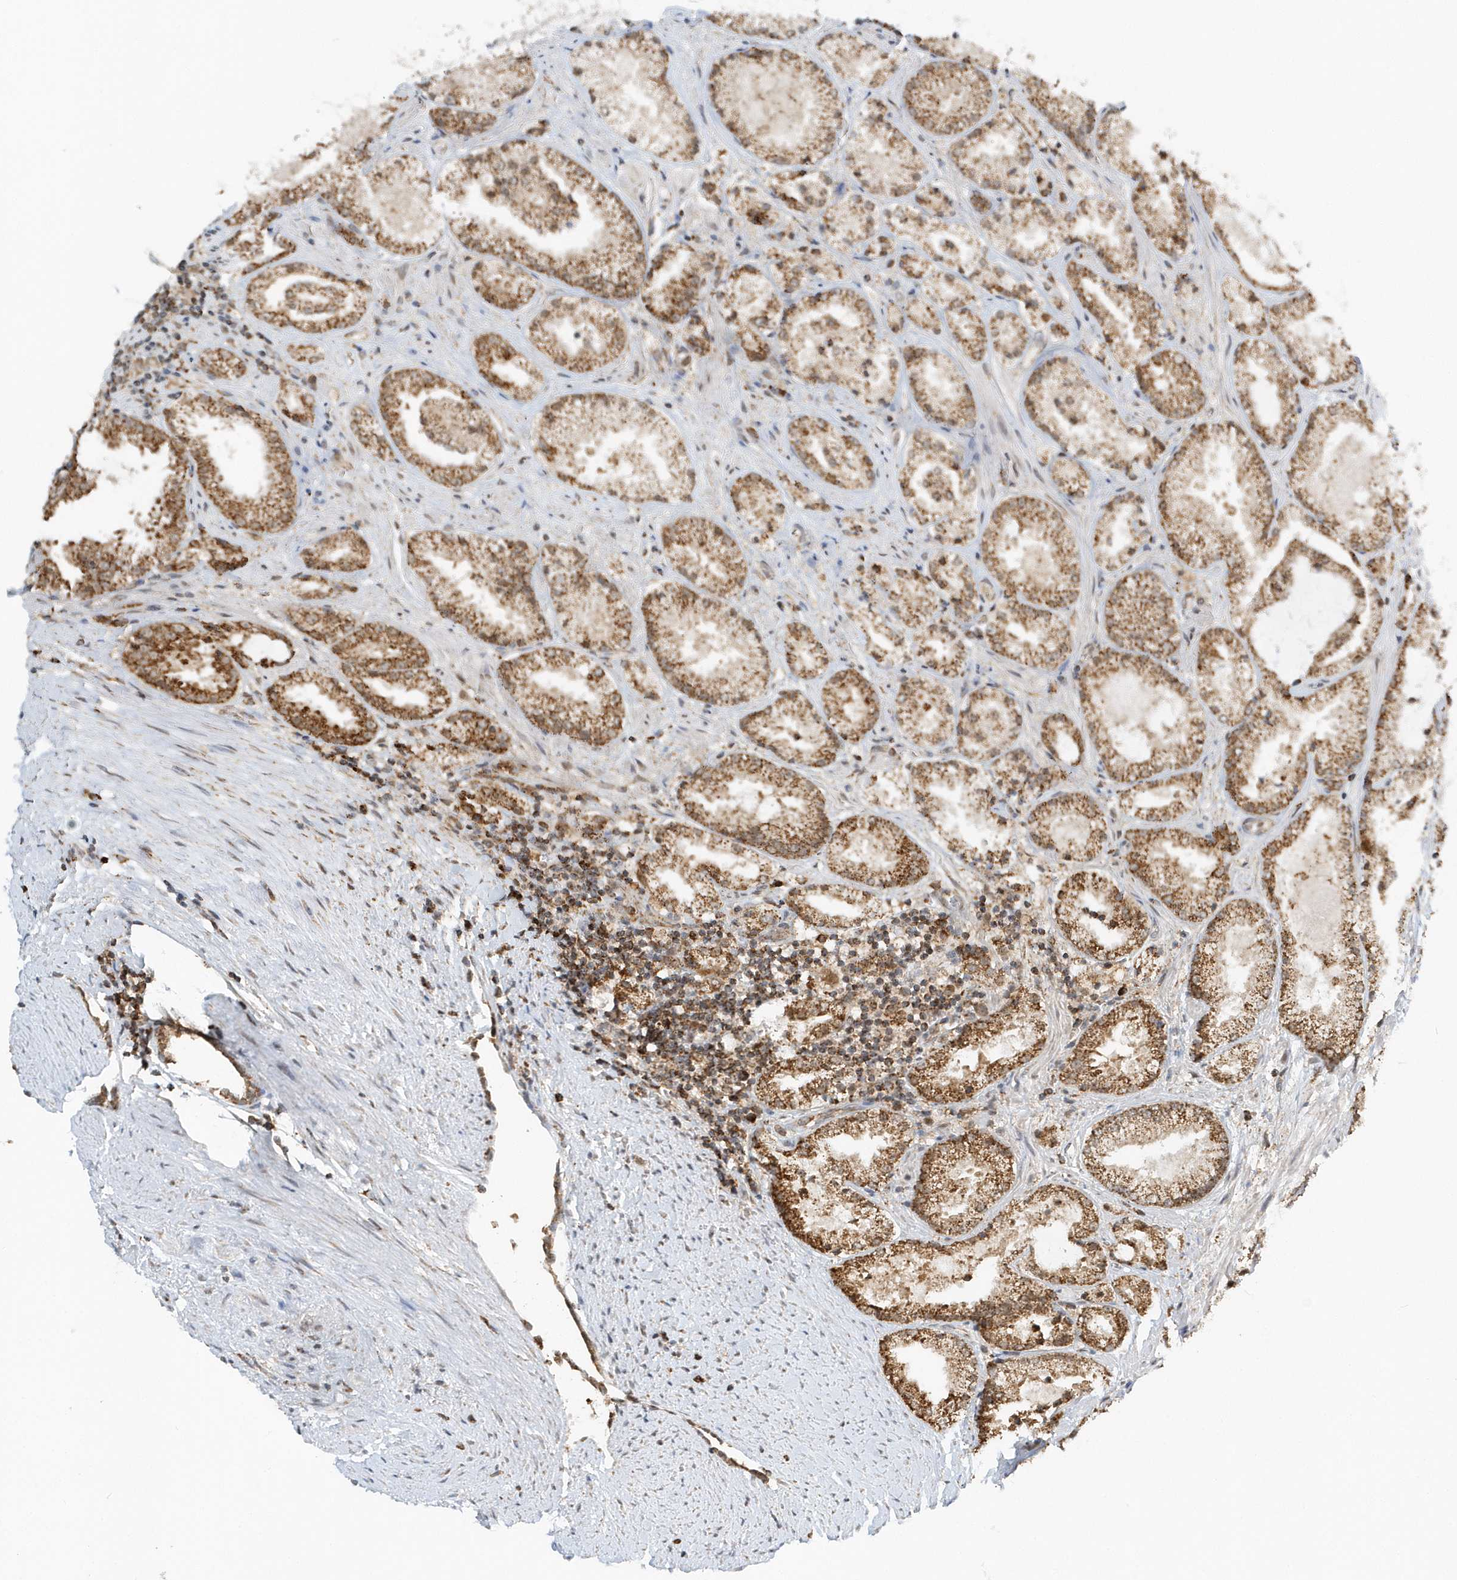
{"staining": {"intensity": "strong", "quantity": ">75%", "location": "cytoplasmic/membranous"}, "tissue": "prostate cancer", "cell_type": "Tumor cells", "image_type": "cancer", "snomed": [{"axis": "morphology", "description": "Adenocarcinoma, High grade"}, {"axis": "topography", "description": "Prostate"}], "caption": "Immunohistochemistry photomicrograph of prostate high-grade adenocarcinoma stained for a protein (brown), which shows high levels of strong cytoplasmic/membranous positivity in about >75% of tumor cells.", "gene": "PSMD6", "patient": {"sex": "male", "age": 73}}